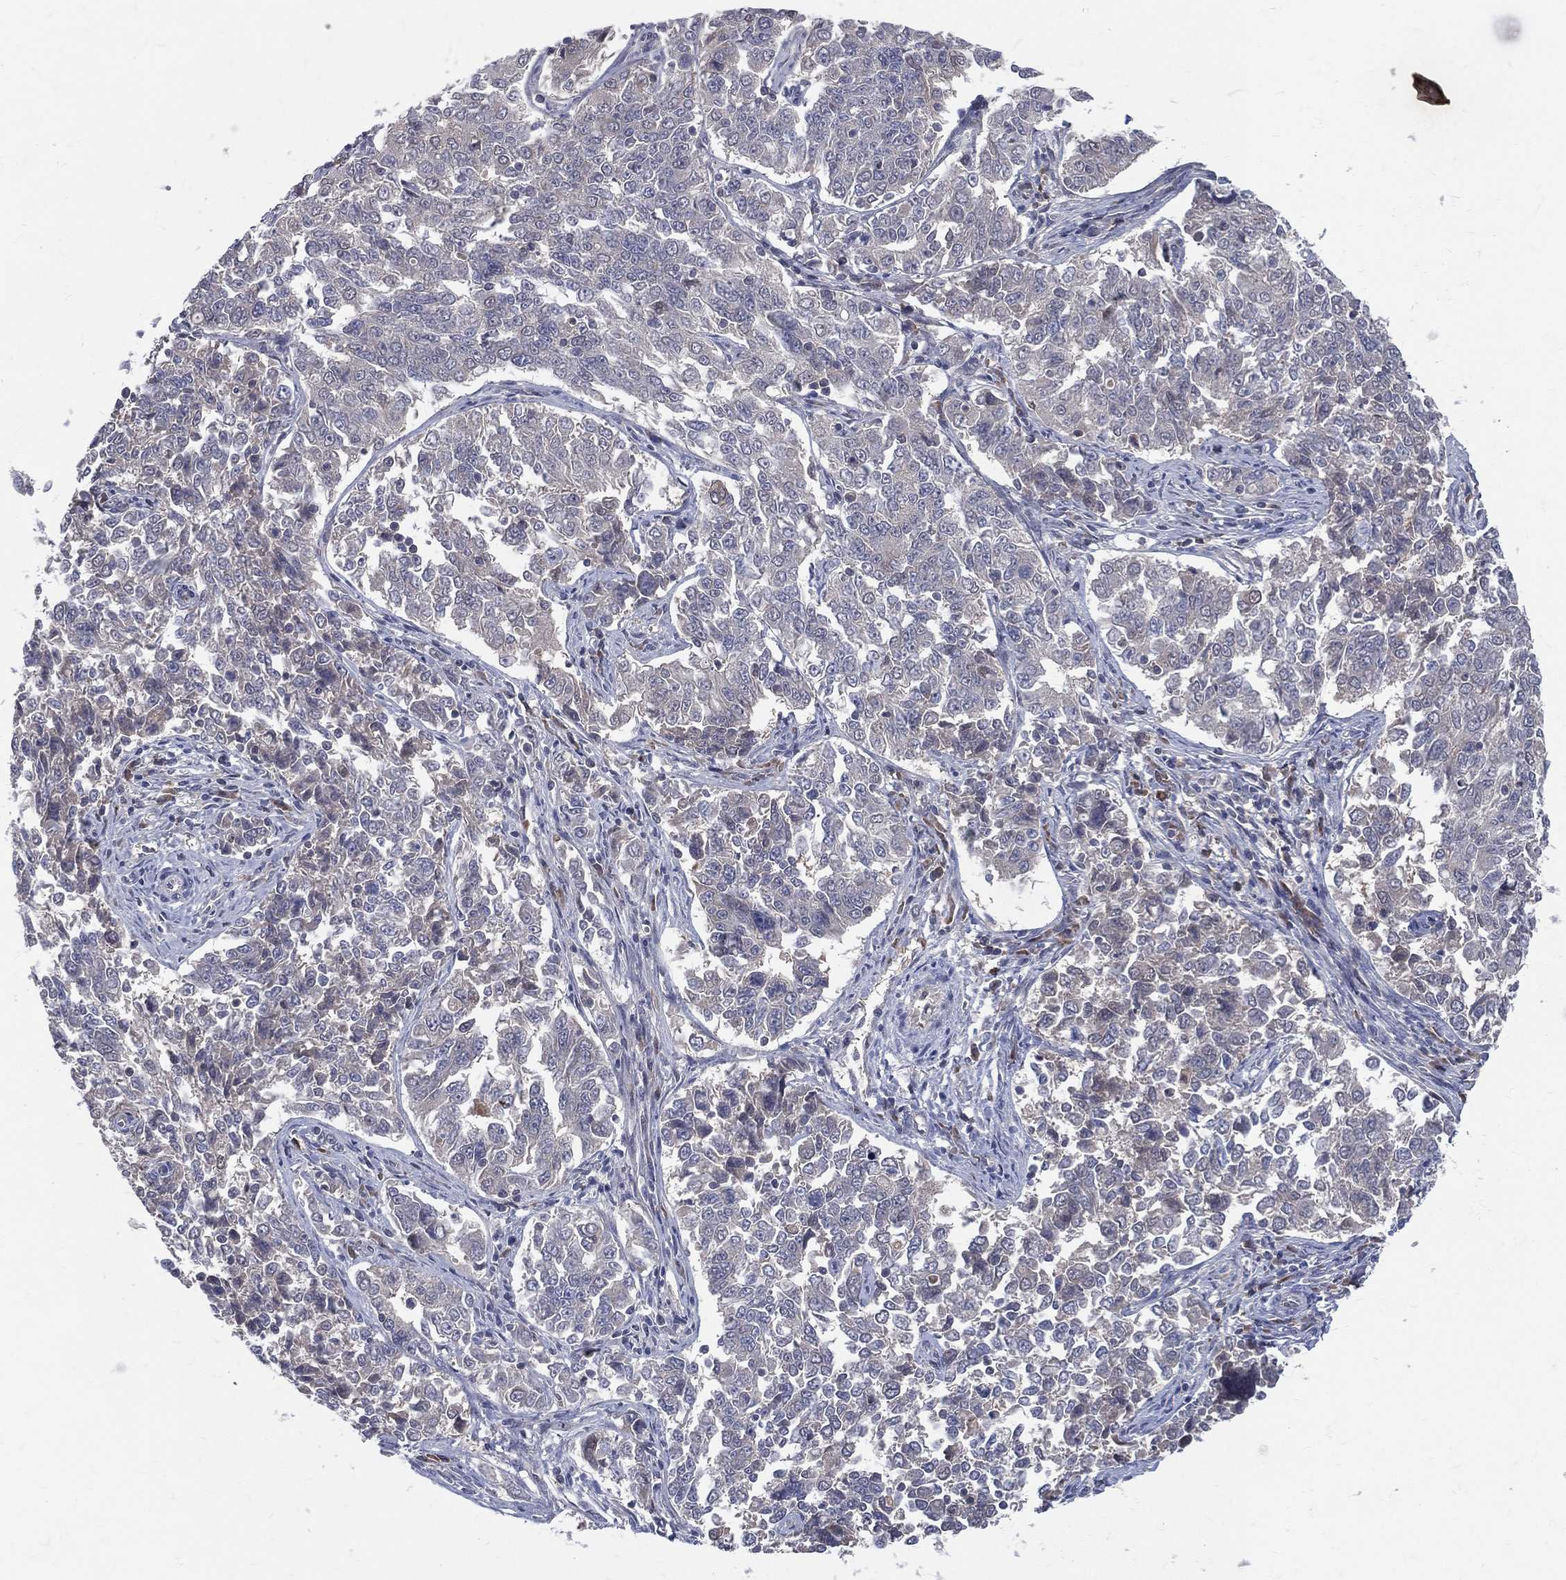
{"staining": {"intensity": "negative", "quantity": "none", "location": "none"}, "tissue": "endometrial cancer", "cell_type": "Tumor cells", "image_type": "cancer", "snomed": [{"axis": "morphology", "description": "Adenocarcinoma, NOS"}, {"axis": "topography", "description": "Endometrium"}], "caption": "Micrograph shows no protein expression in tumor cells of endometrial adenocarcinoma tissue.", "gene": "DLG4", "patient": {"sex": "female", "age": 43}}